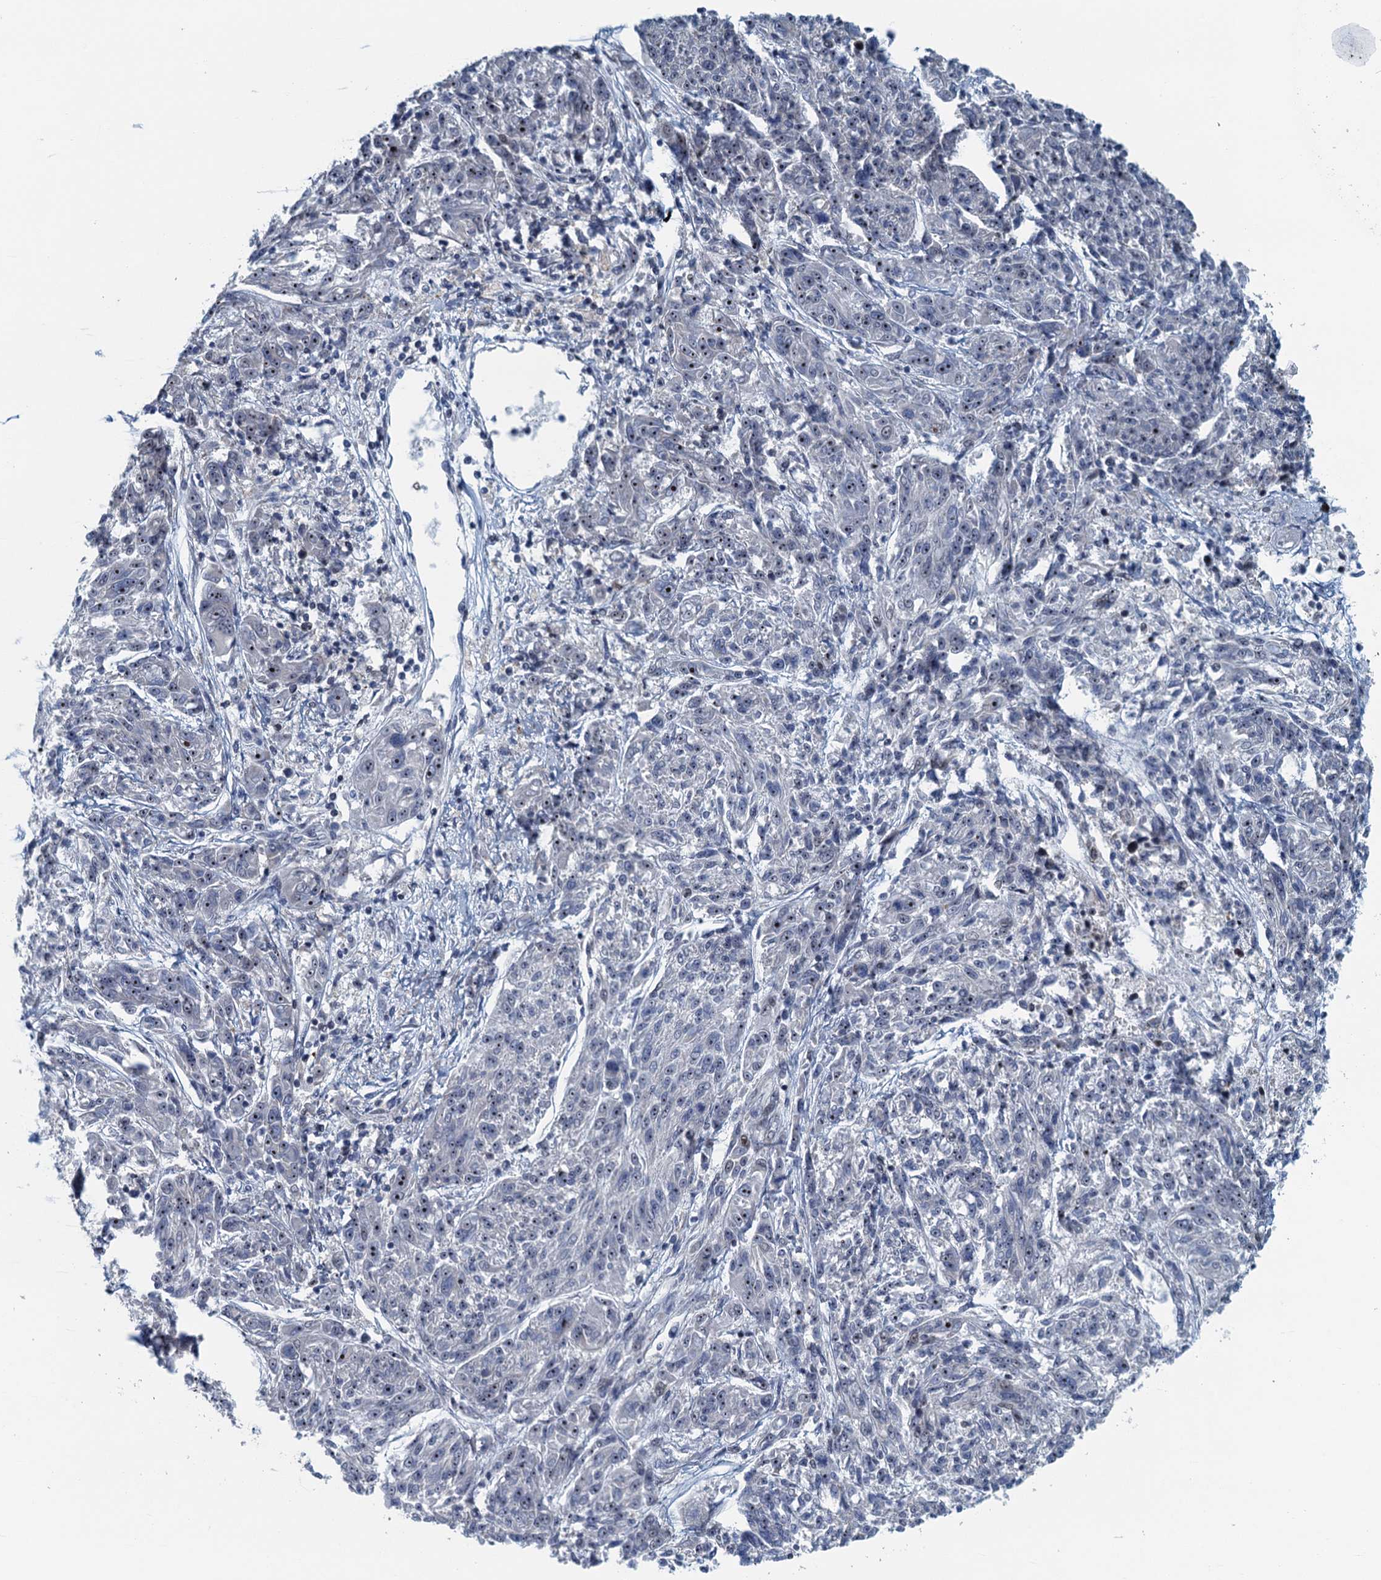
{"staining": {"intensity": "negative", "quantity": "none", "location": "none"}, "tissue": "melanoma", "cell_type": "Tumor cells", "image_type": "cancer", "snomed": [{"axis": "morphology", "description": "Malignant melanoma, NOS"}, {"axis": "topography", "description": "Skin"}], "caption": "High magnification brightfield microscopy of malignant melanoma stained with DAB (brown) and counterstained with hematoxylin (blue): tumor cells show no significant positivity.", "gene": "CCDC34", "patient": {"sex": "male", "age": 53}}